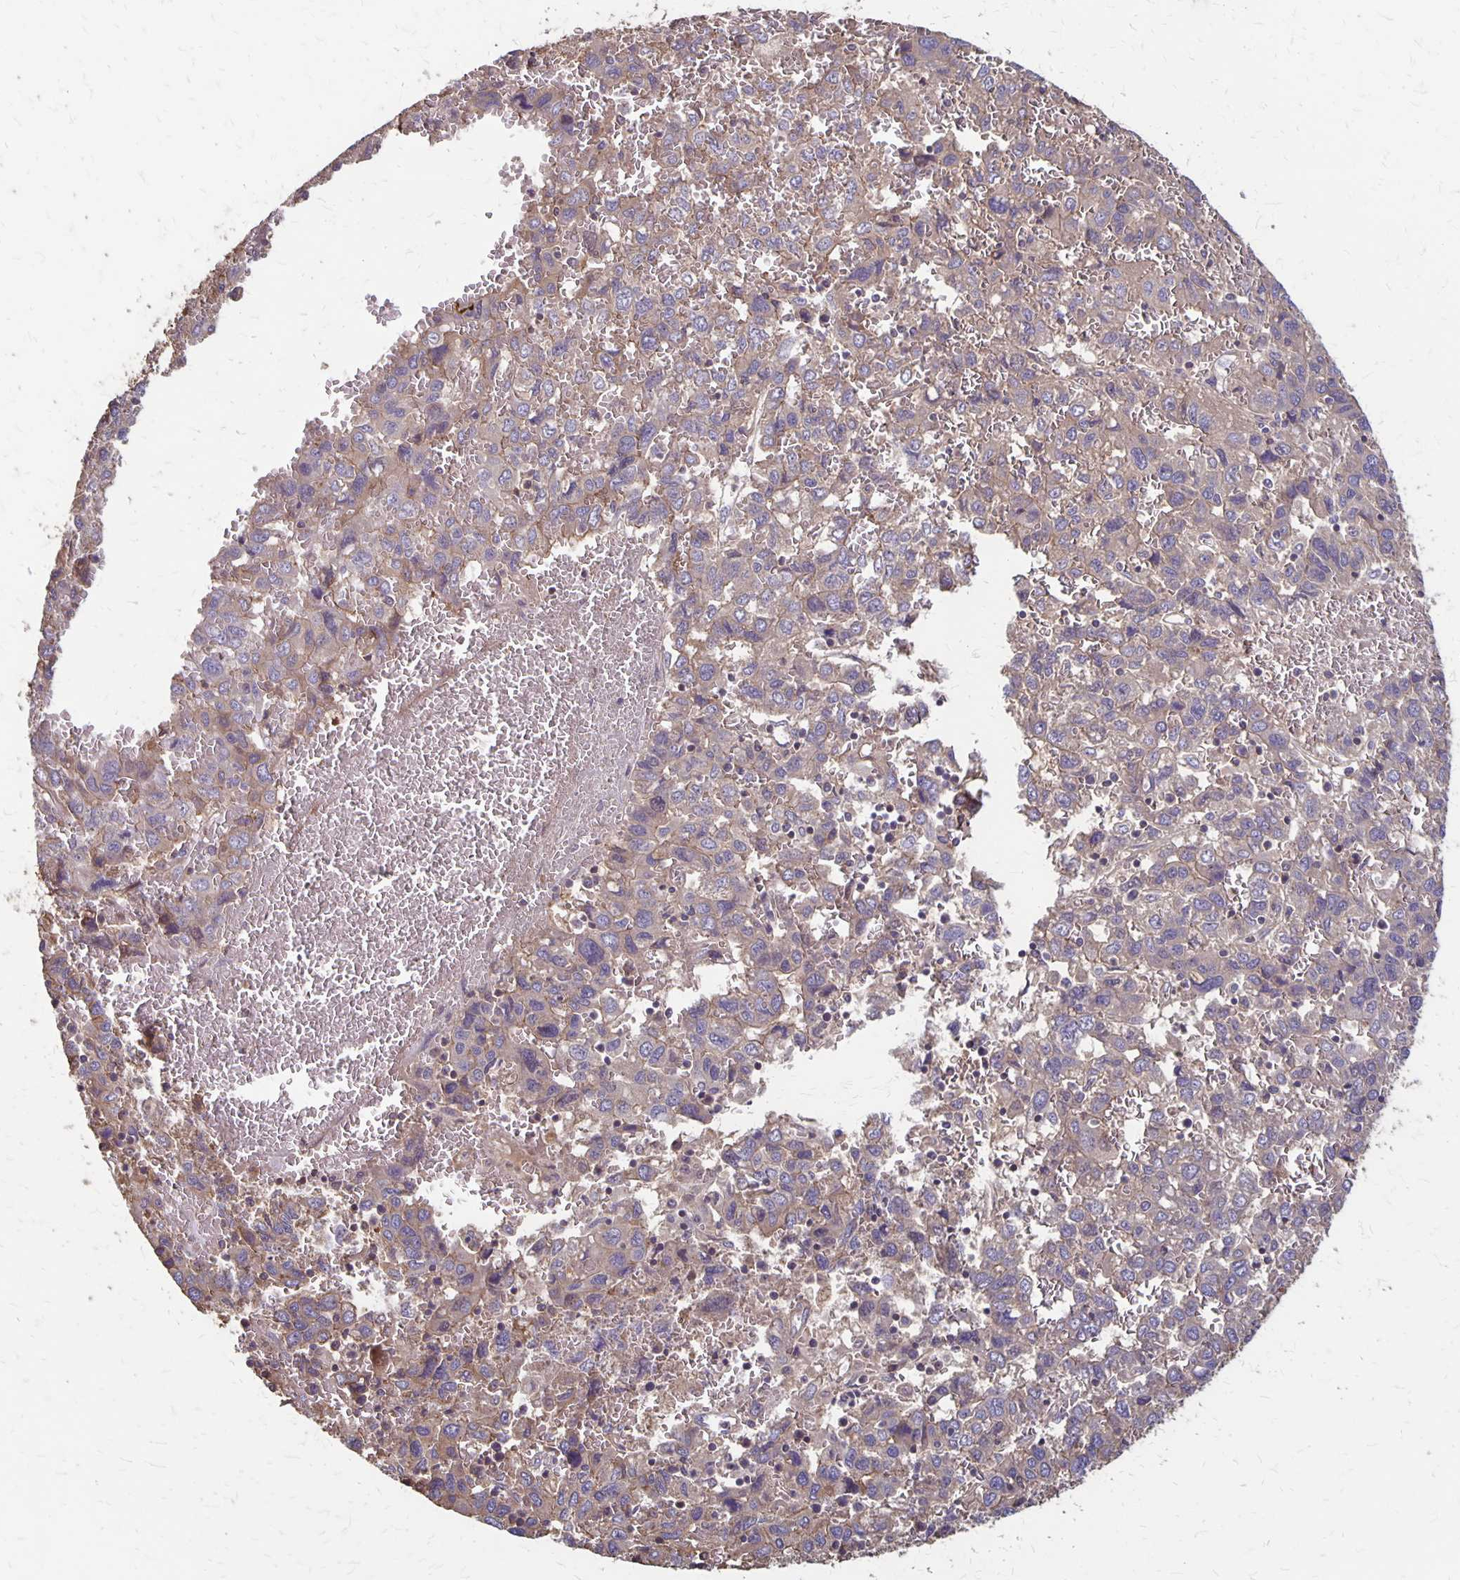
{"staining": {"intensity": "weak", "quantity": "25%-75%", "location": "cytoplasmic/membranous"}, "tissue": "liver cancer", "cell_type": "Tumor cells", "image_type": "cancer", "snomed": [{"axis": "morphology", "description": "Carcinoma, Hepatocellular, NOS"}, {"axis": "topography", "description": "Liver"}], "caption": "Weak cytoplasmic/membranous protein positivity is present in approximately 25%-75% of tumor cells in liver hepatocellular carcinoma.", "gene": "PROM2", "patient": {"sex": "male", "age": 69}}